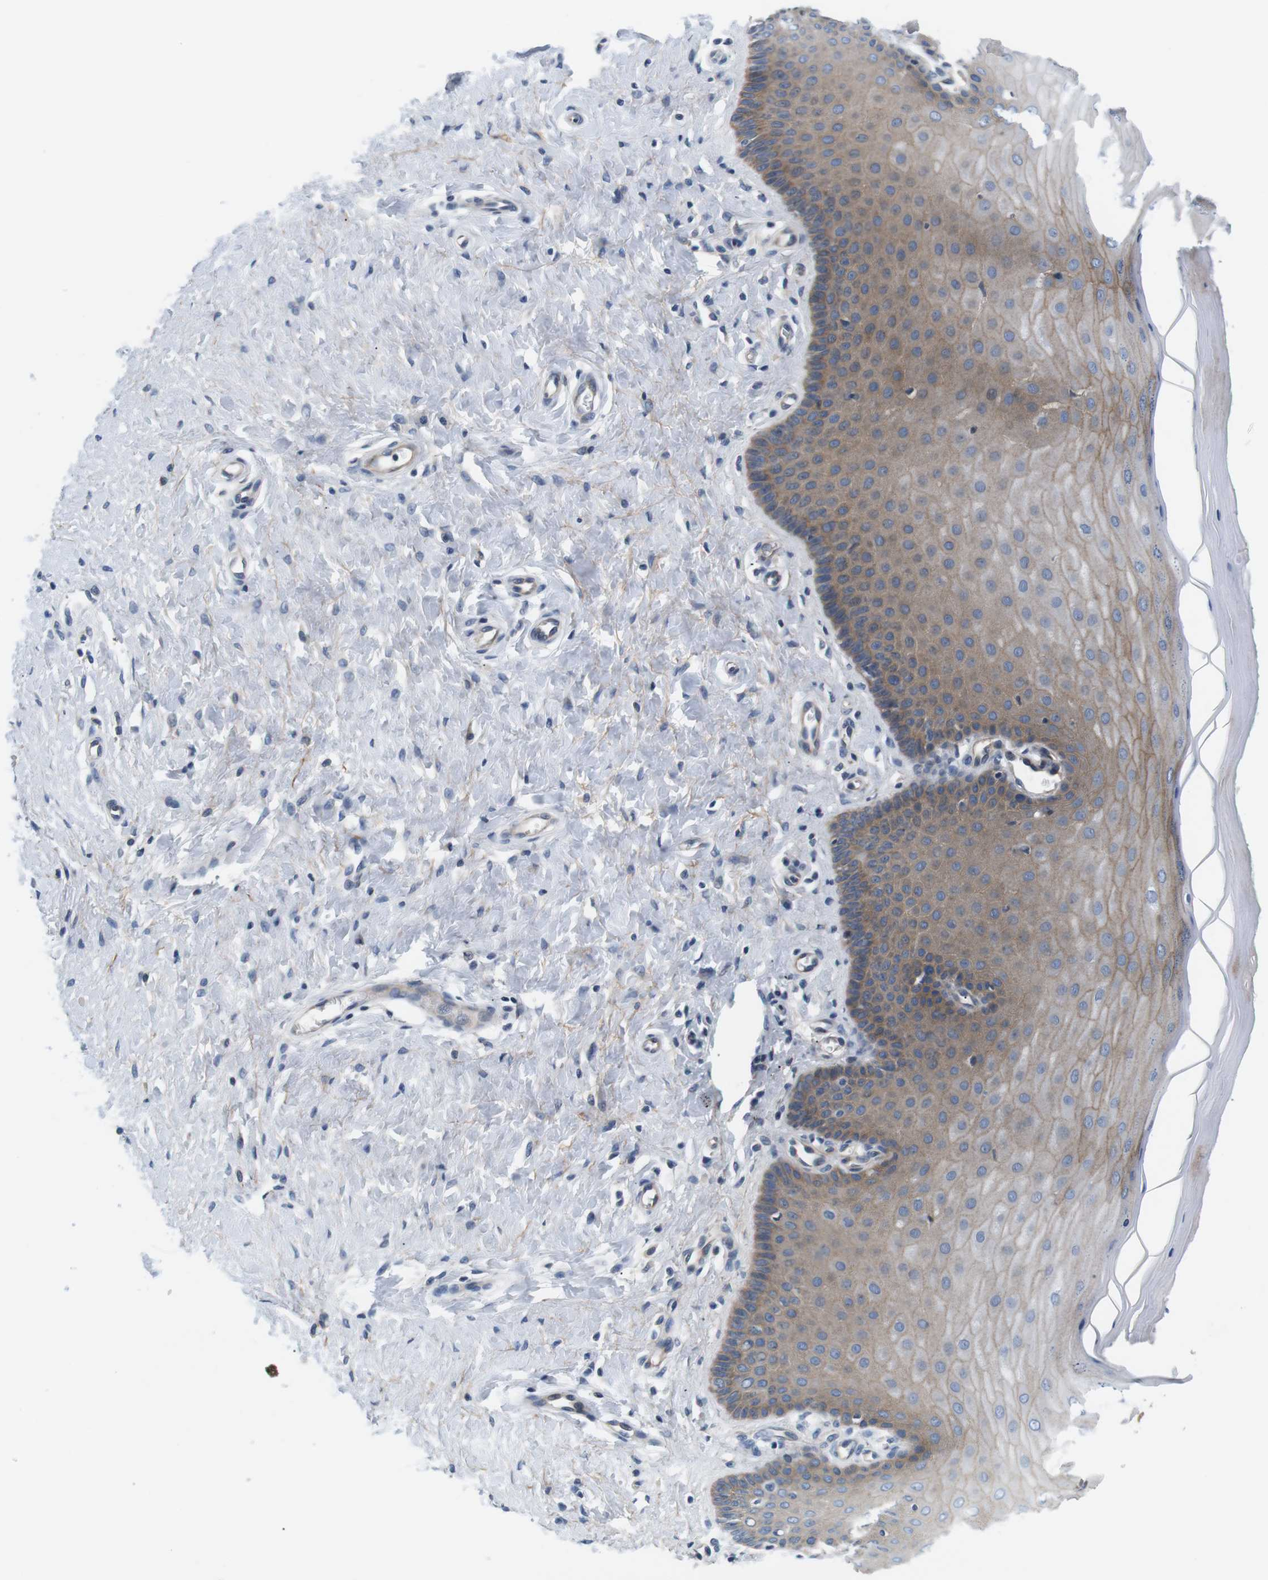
{"staining": {"intensity": "moderate", "quantity": ">75%", "location": "cytoplasmic/membranous"}, "tissue": "cervix", "cell_type": "Glandular cells", "image_type": "normal", "snomed": [{"axis": "morphology", "description": "Normal tissue, NOS"}, {"axis": "topography", "description": "Cervix"}], "caption": "Immunohistochemistry (IHC) histopathology image of benign cervix stained for a protein (brown), which demonstrates medium levels of moderate cytoplasmic/membranous staining in about >75% of glandular cells.", "gene": "SLC30A1", "patient": {"sex": "female", "age": 55}}